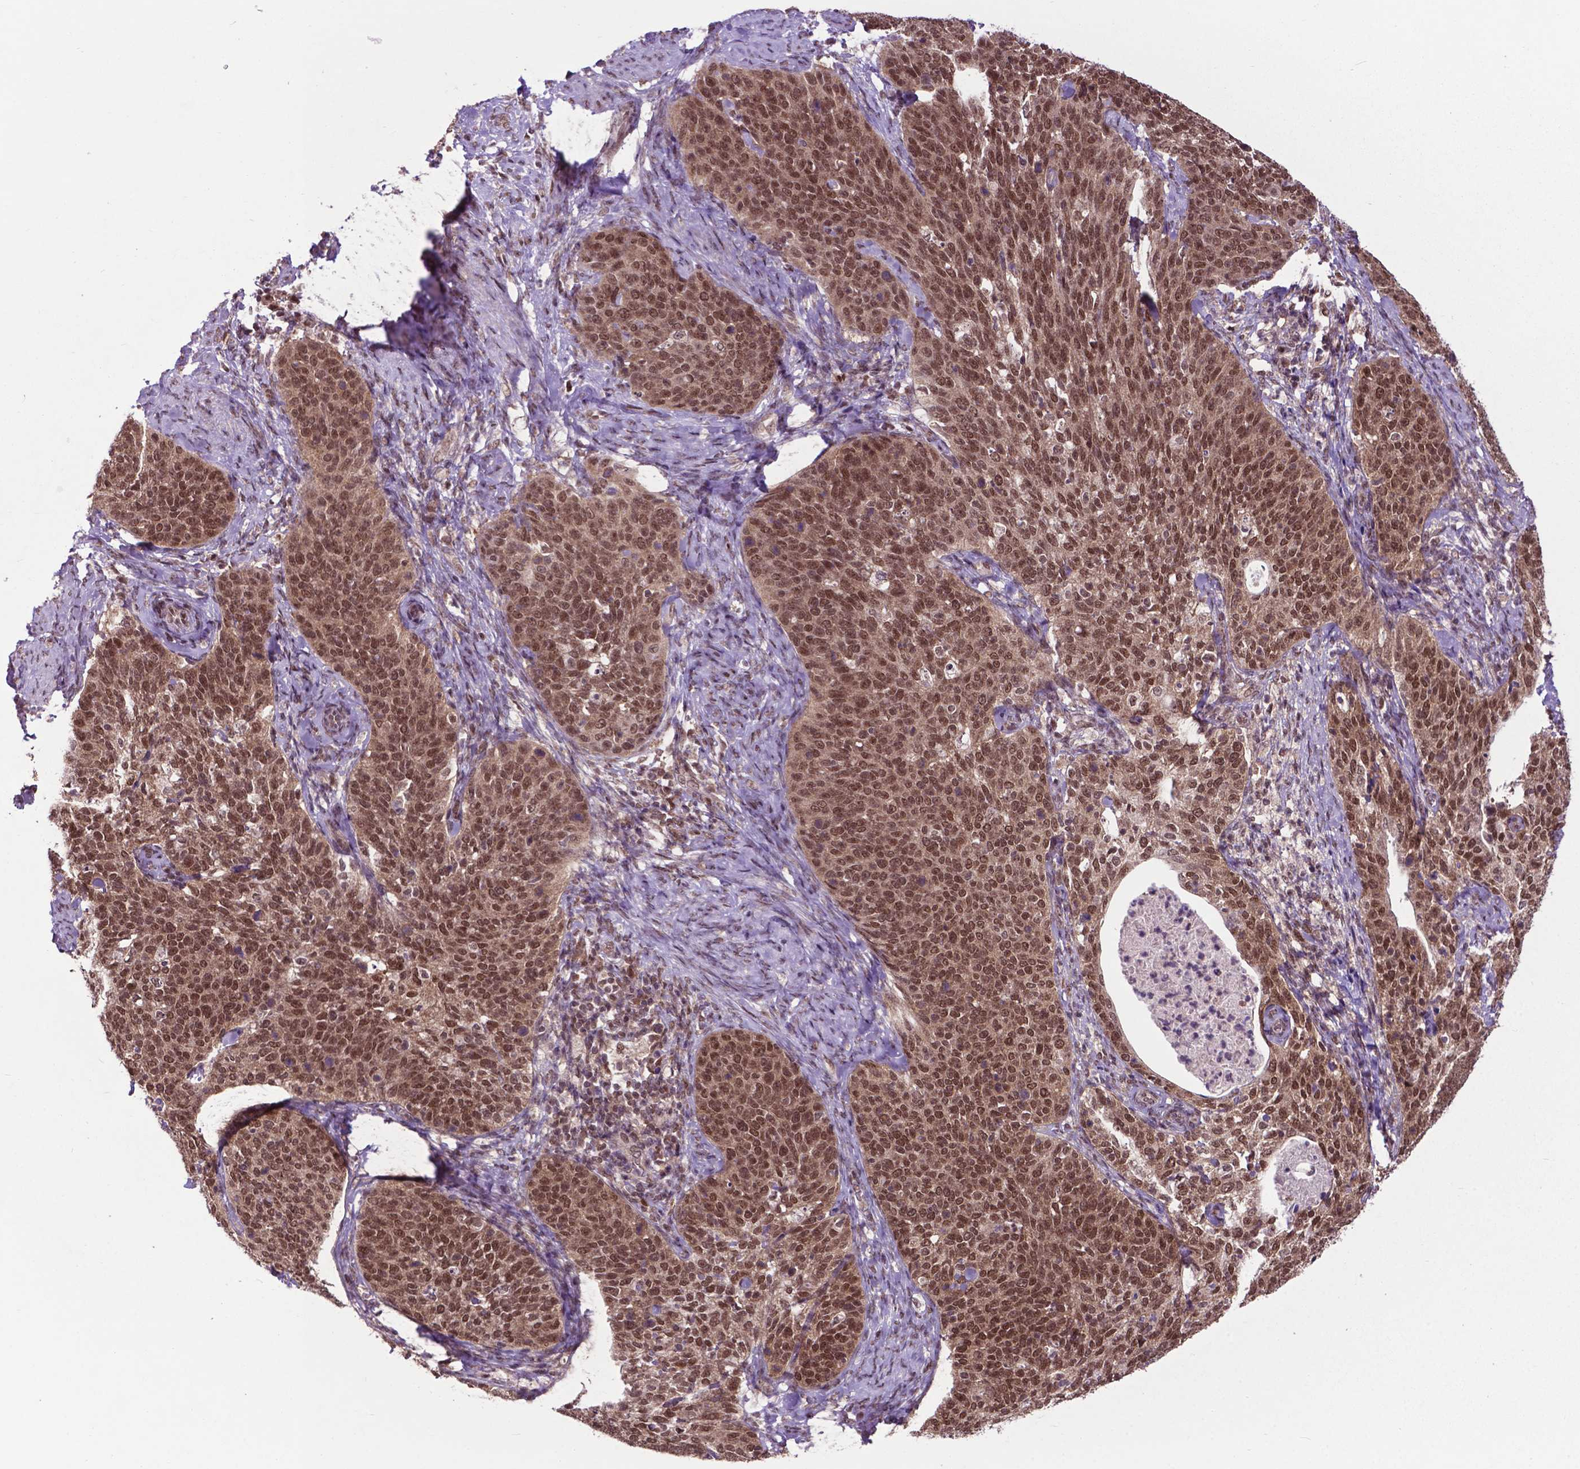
{"staining": {"intensity": "moderate", "quantity": ">75%", "location": "nuclear"}, "tissue": "cervical cancer", "cell_type": "Tumor cells", "image_type": "cancer", "snomed": [{"axis": "morphology", "description": "Squamous cell carcinoma, NOS"}, {"axis": "topography", "description": "Cervix"}], "caption": "Cervical squamous cell carcinoma stained with a protein marker demonstrates moderate staining in tumor cells.", "gene": "FAF1", "patient": {"sex": "female", "age": 69}}